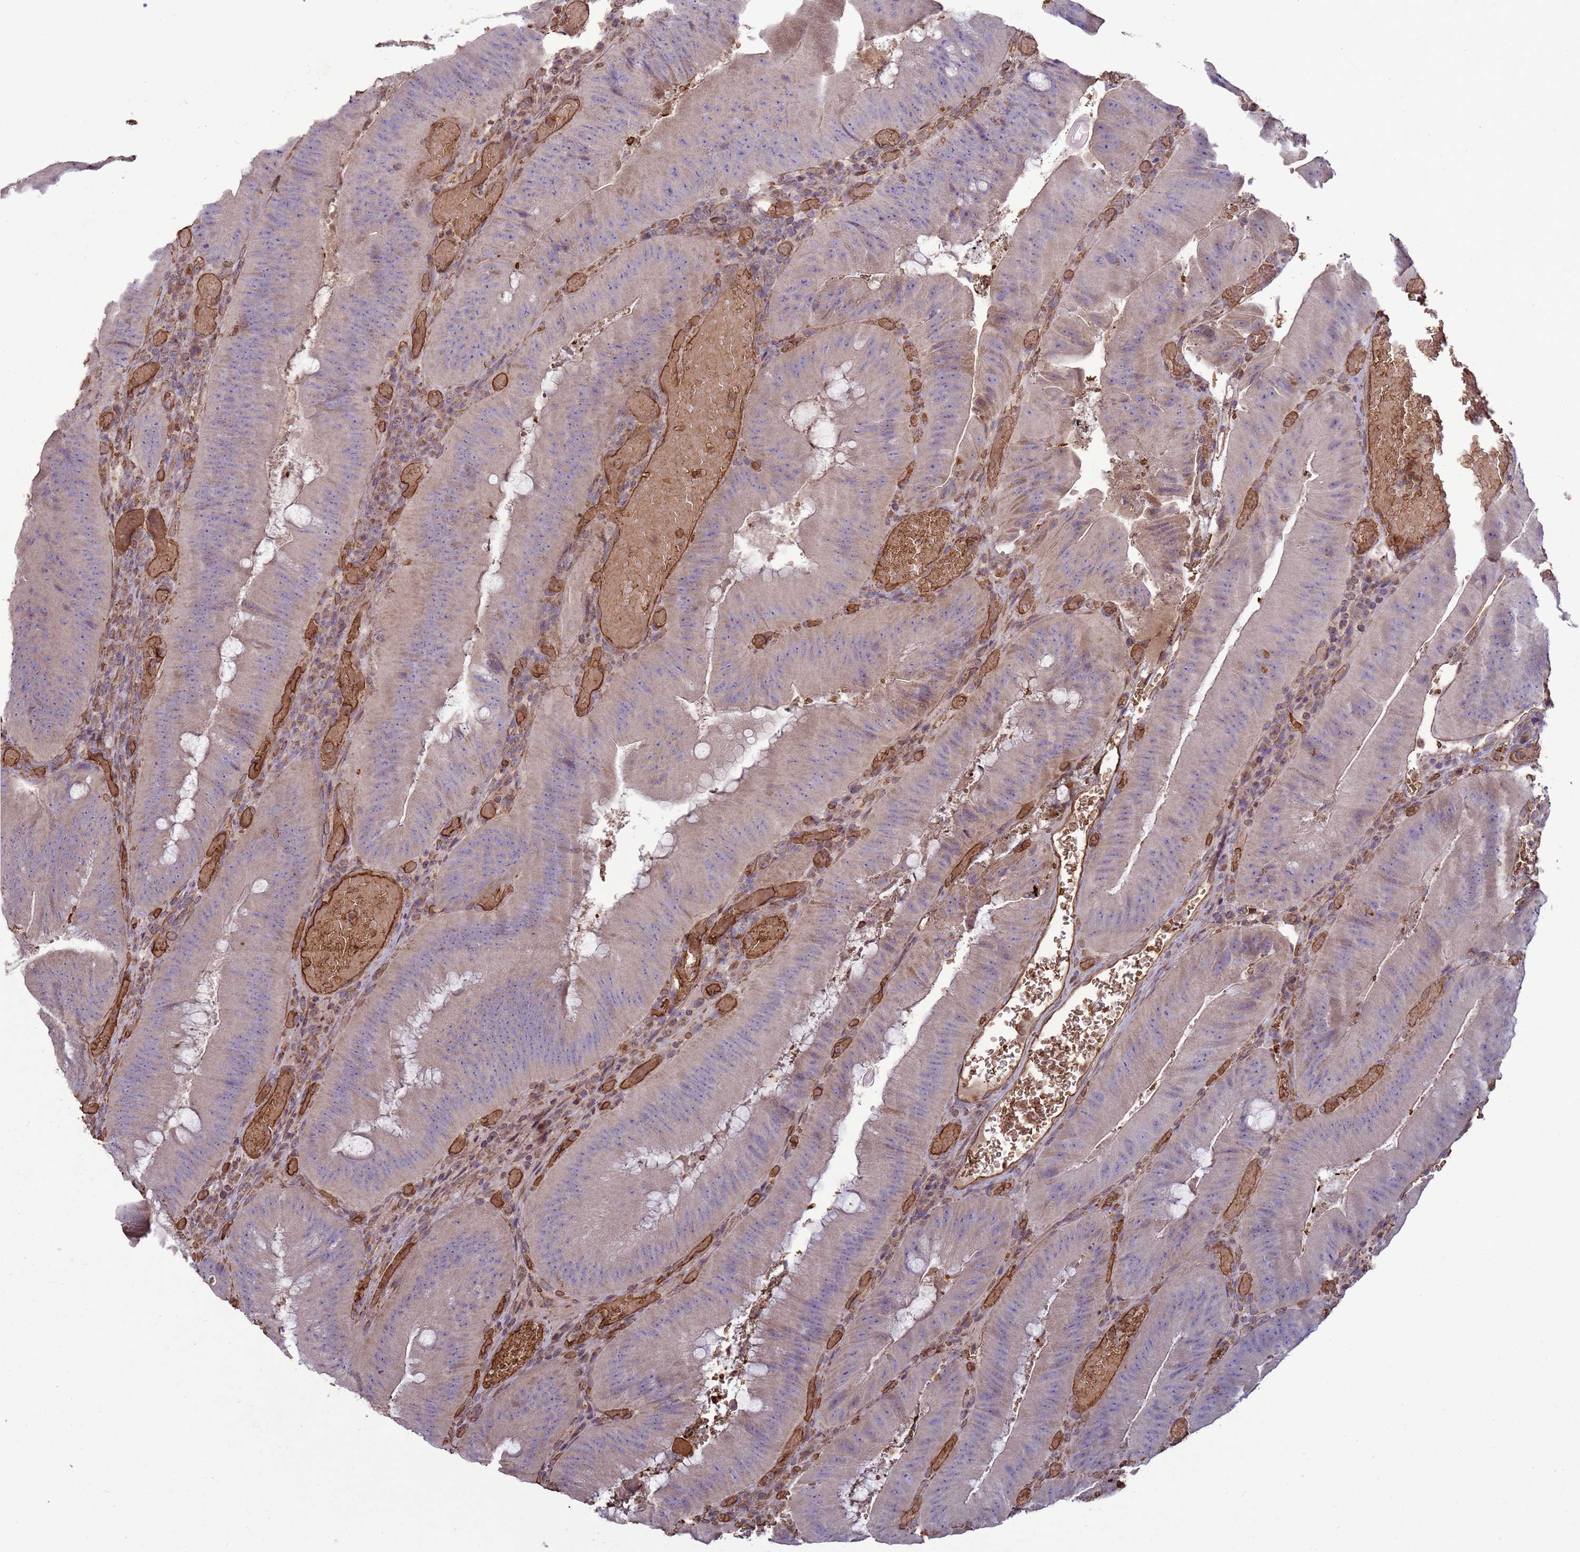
{"staining": {"intensity": "weak", "quantity": "25%-75%", "location": "cytoplasmic/membranous"}, "tissue": "colorectal cancer", "cell_type": "Tumor cells", "image_type": "cancer", "snomed": [{"axis": "morphology", "description": "Adenocarcinoma, NOS"}, {"axis": "topography", "description": "Colon"}], "caption": "A photomicrograph showing weak cytoplasmic/membranous positivity in approximately 25%-75% of tumor cells in colorectal adenocarcinoma, as visualized by brown immunohistochemical staining.", "gene": "SGIP1", "patient": {"sex": "female", "age": 43}}